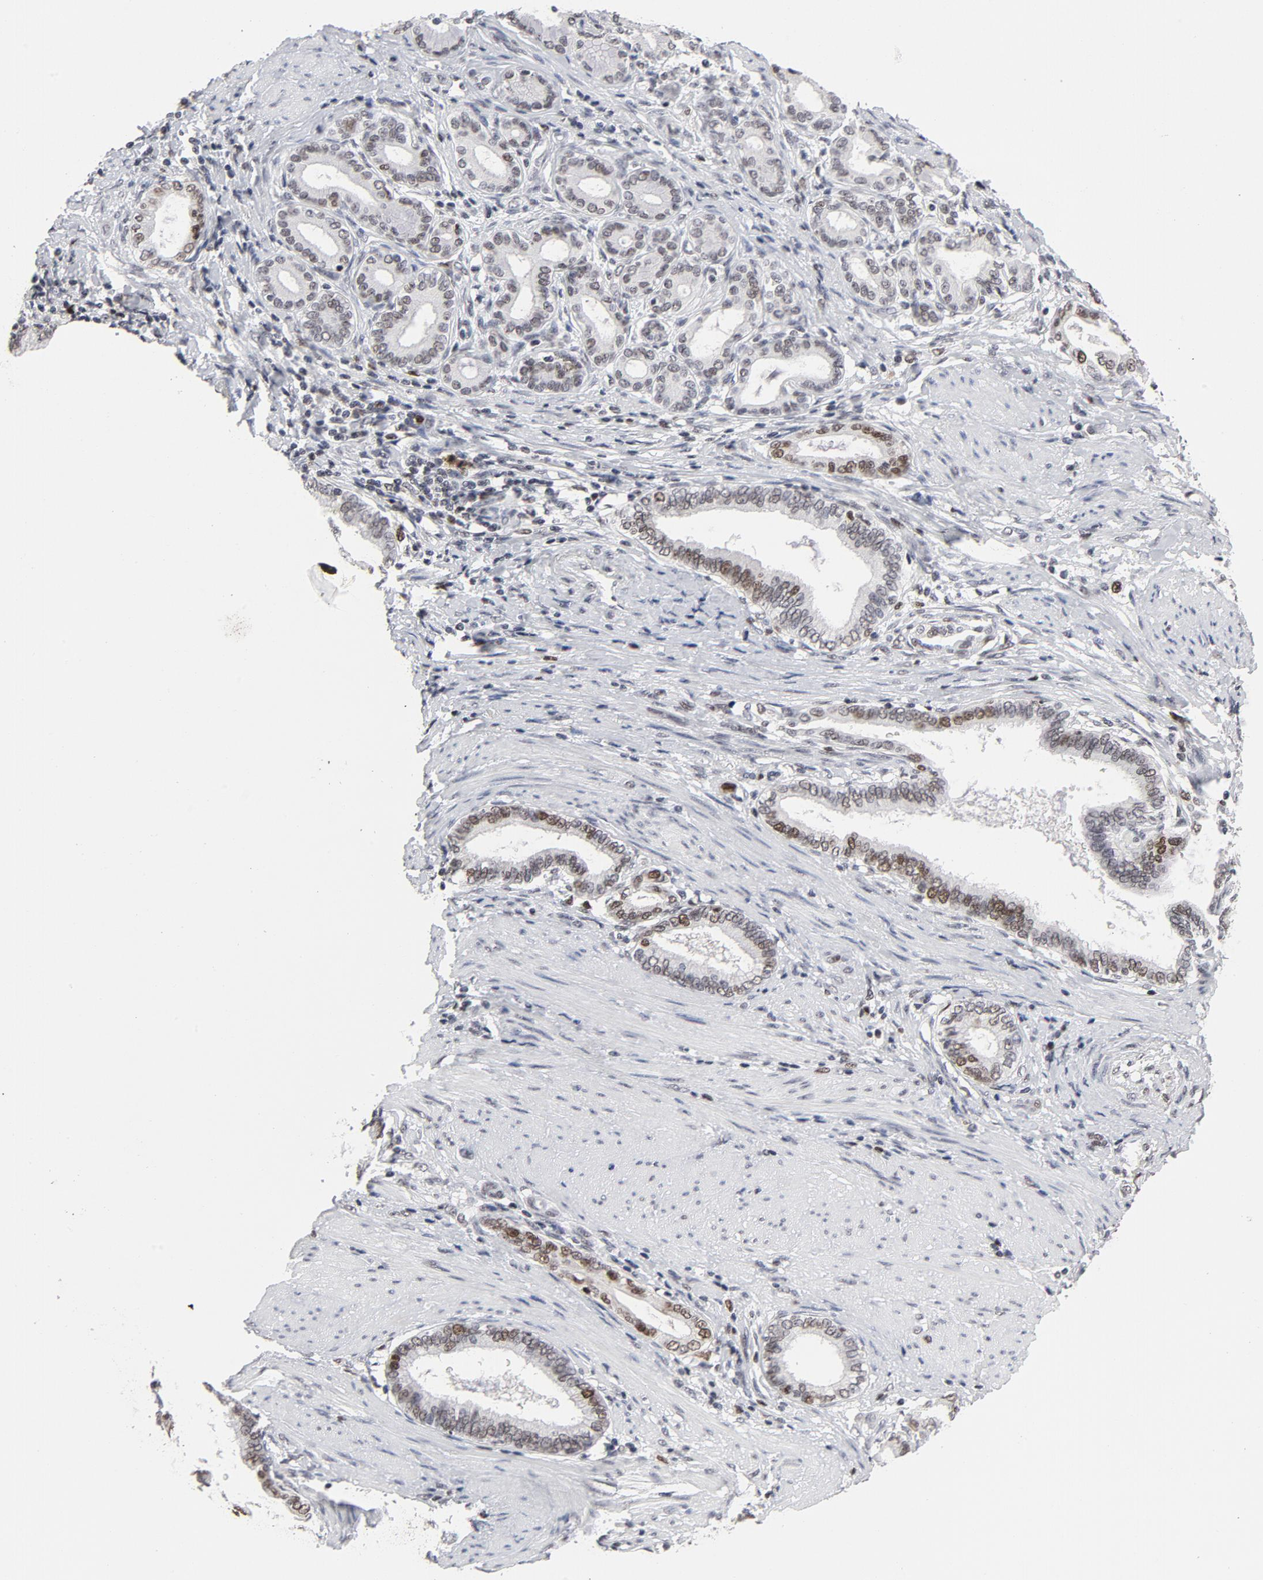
{"staining": {"intensity": "weak", "quantity": "25%-75%", "location": "nuclear"}, "tissue": "pancreatic cancer", "cell_type": "Tumor cells", "image_type": "cancer", "snomed": [{"axis": "morphology", "description": "Adenocarcinoma, NOS"}, {"axis": "topography", "description": "Pancreas"}], "caption": "Adenocarcinoma (pancreatic) stained with a protein marker exhibits weak staining in tumor cells.", "gene": "RFC4", "patient": {"sex": "female", "age": 64}}